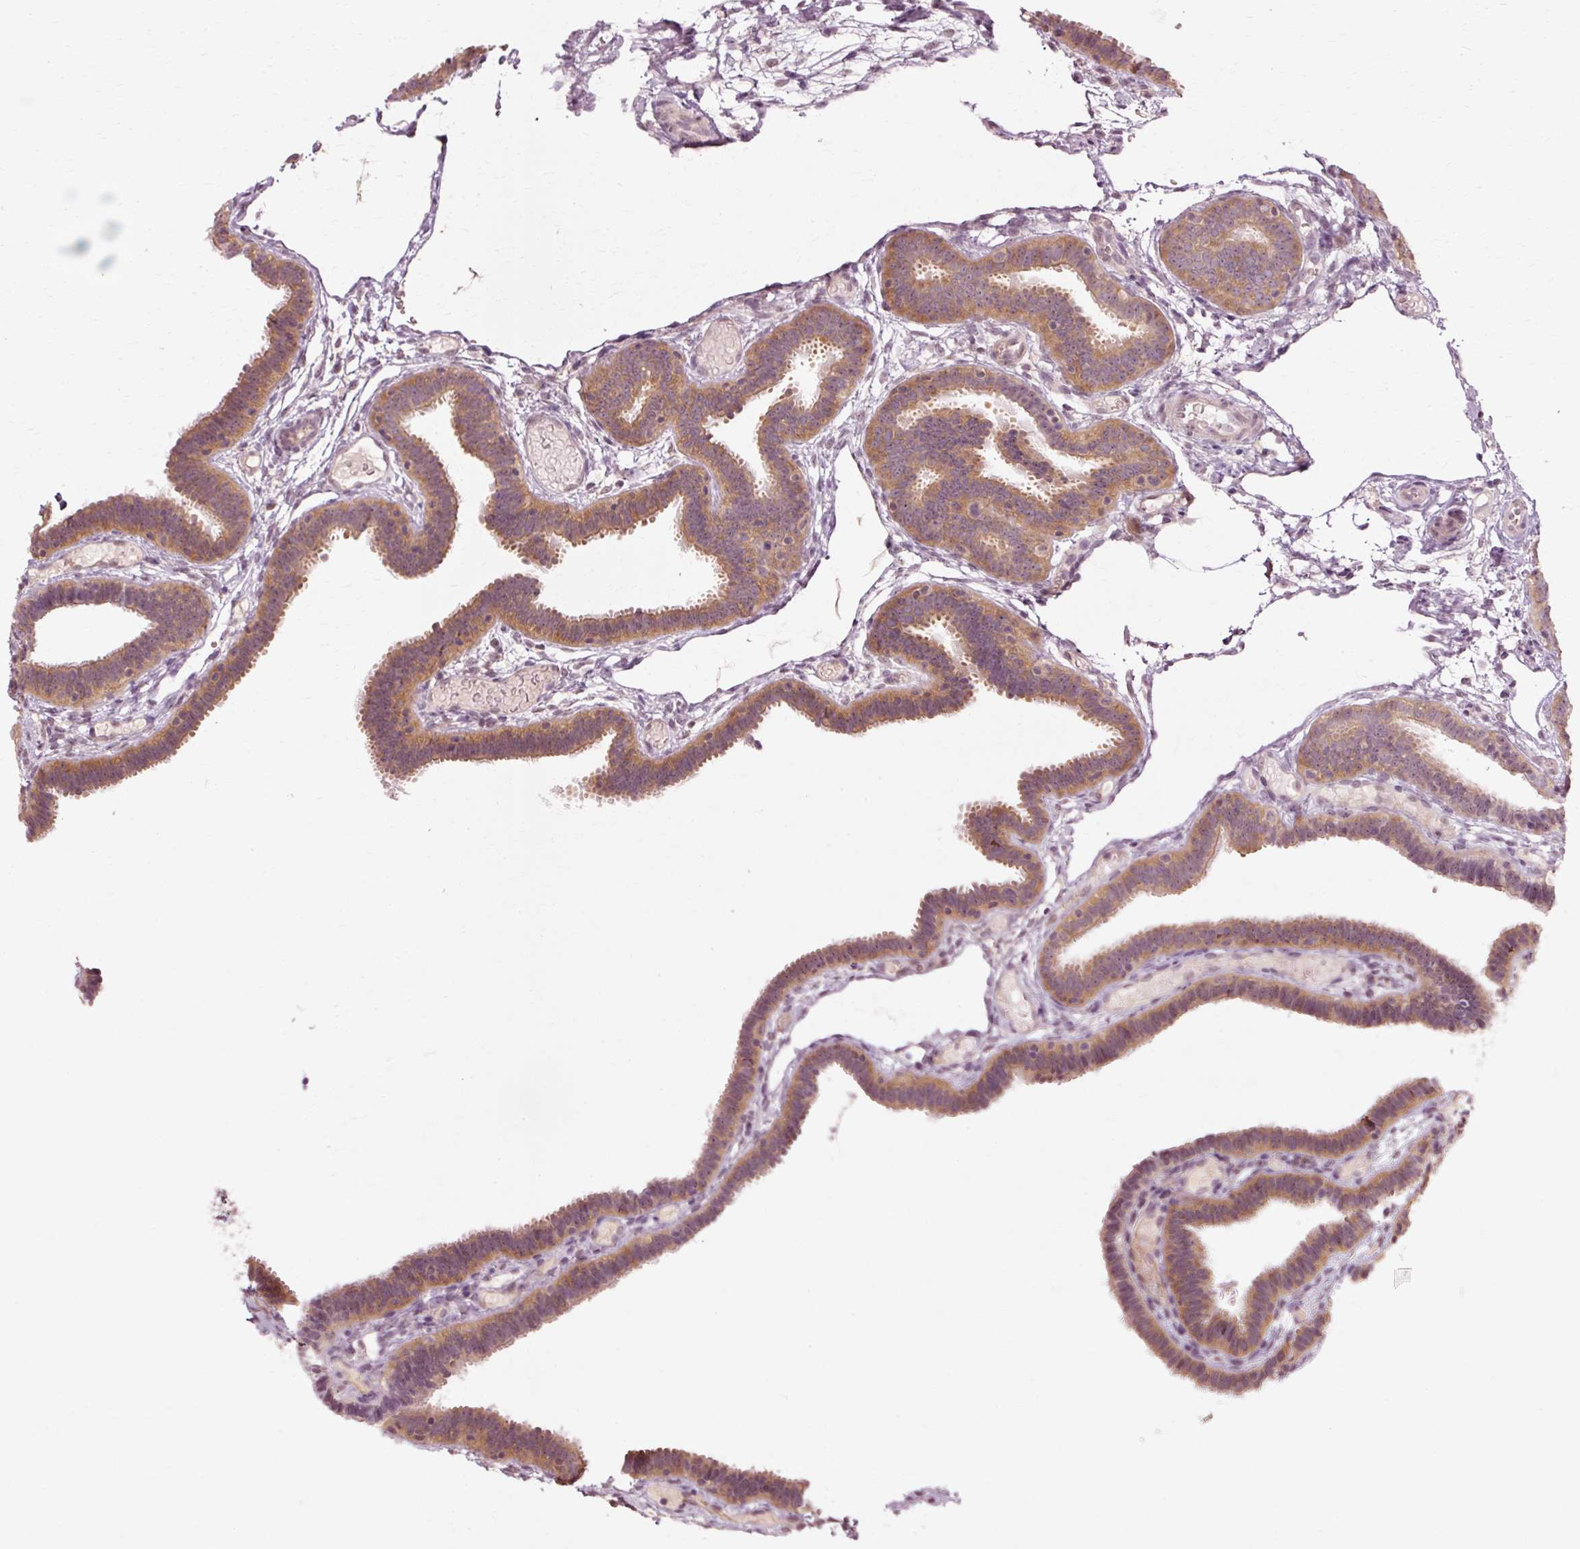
{"staining": {"intensity": "moderate", "quantity": ">75%", "location": "cytoplasmic/membranous"}, "tissue": "fallopian tube", "cell_type": "Glandular cells", "image_type": "normal", "snomed": [{"axis": "morphology", "description": "Normal tissue, NOS"}, {"axis": "topography", "description": "Fallopian tube"}], "caption": "The image displays staining of normal fallopian tube, revealing moderate cytoplasmic/membranous protein staining (brown color) within glandular cells.", "gene": "RGPD5", "patient": {"sex": "female", "age": 37}}